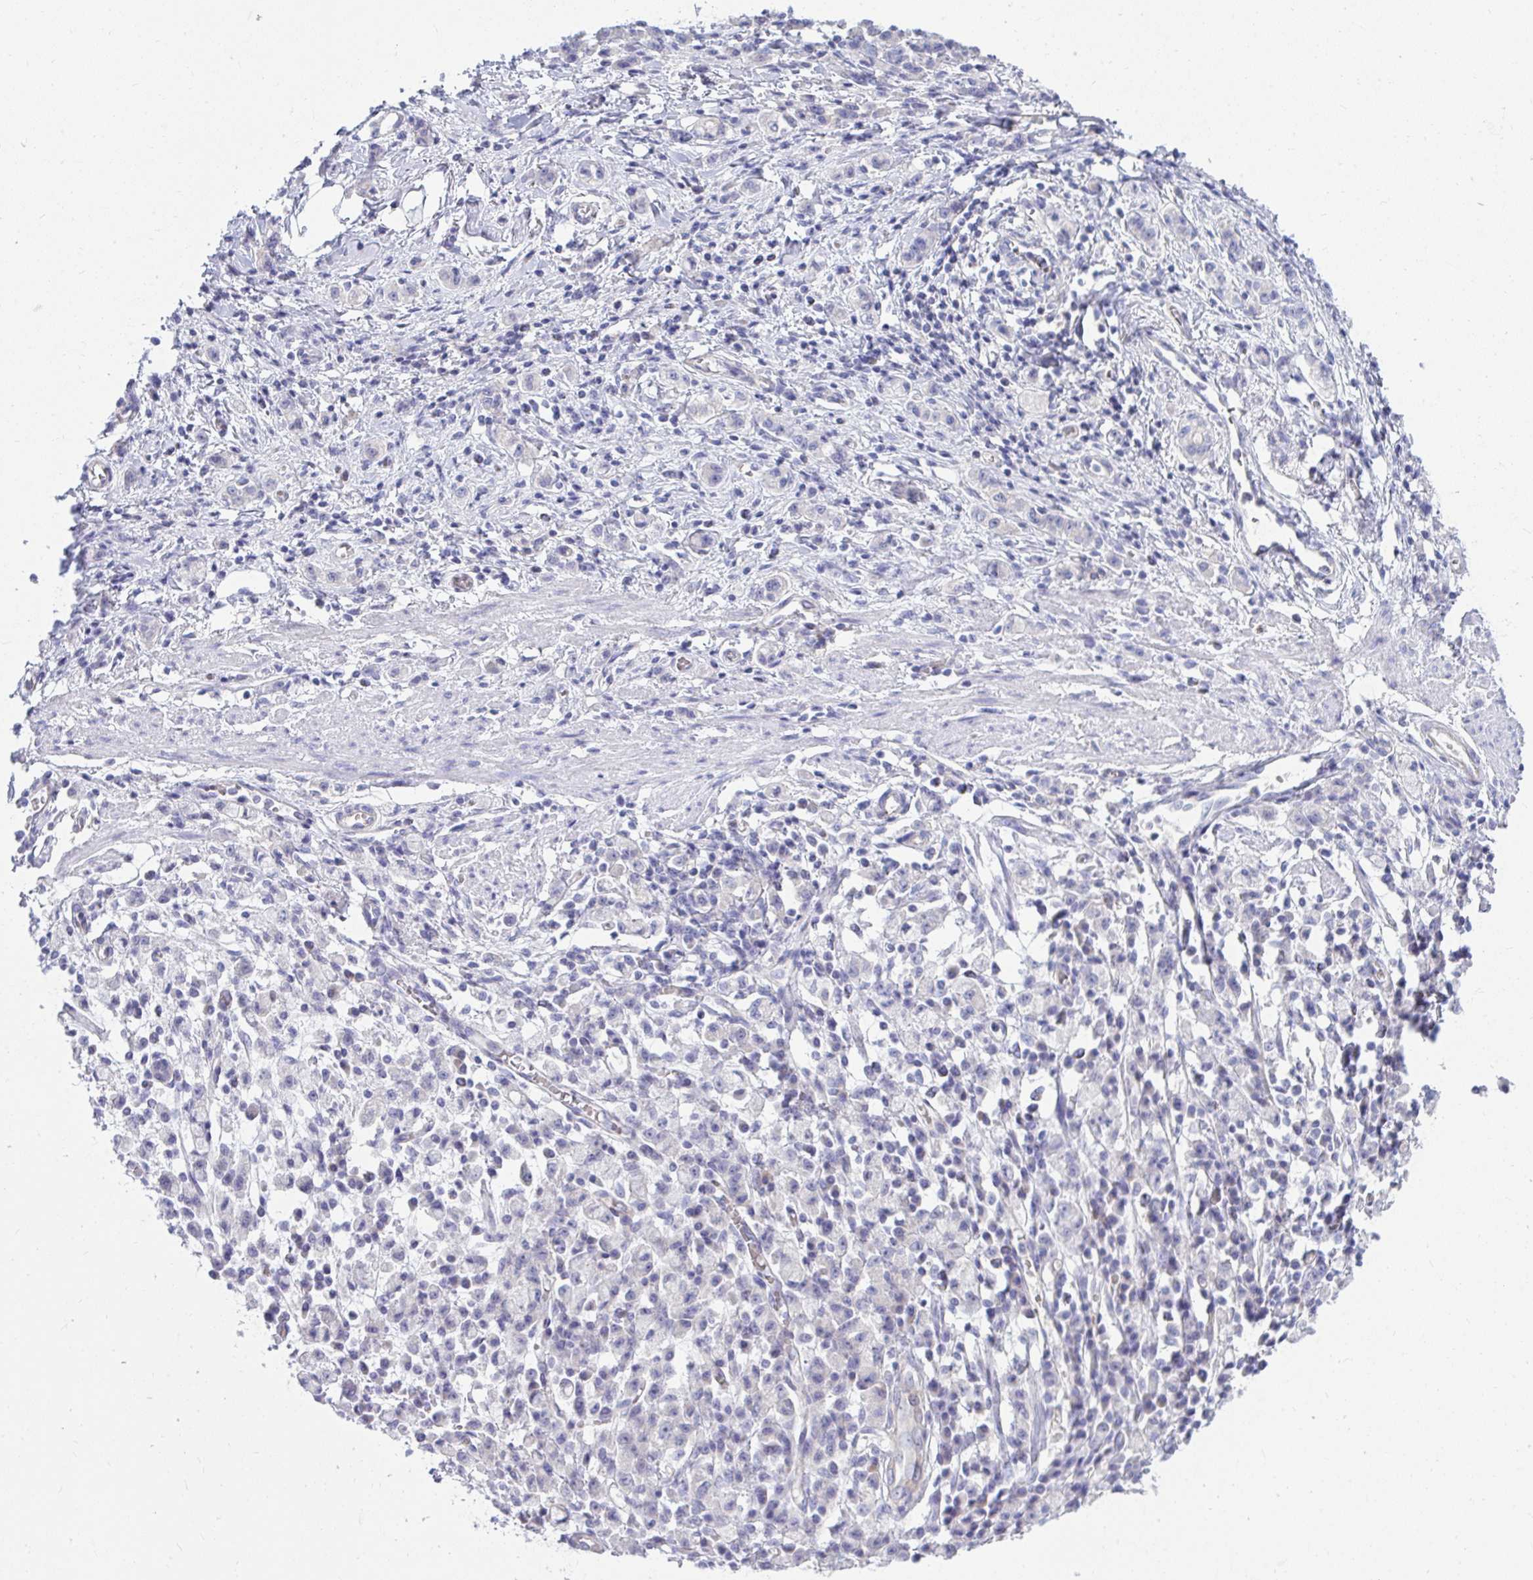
{"staining": {"intensity": "negative", "quantity": "none", "location": "none"}, "tissue": "stomach cancer", "cell_type": "Tumor cells", "image_type": "cancer", "snomed": [{"axis": "morphology", "description": "Adenocarcinoma, NOS"}, {"axis": "topography", "description": "Stomach"}], "caption": "Micrograph shows no significant protein staining in tumor cells of stomach adenocarcinoma.", "gene": "LRRC36", "patient": {"sex": "male", "age": 77}}